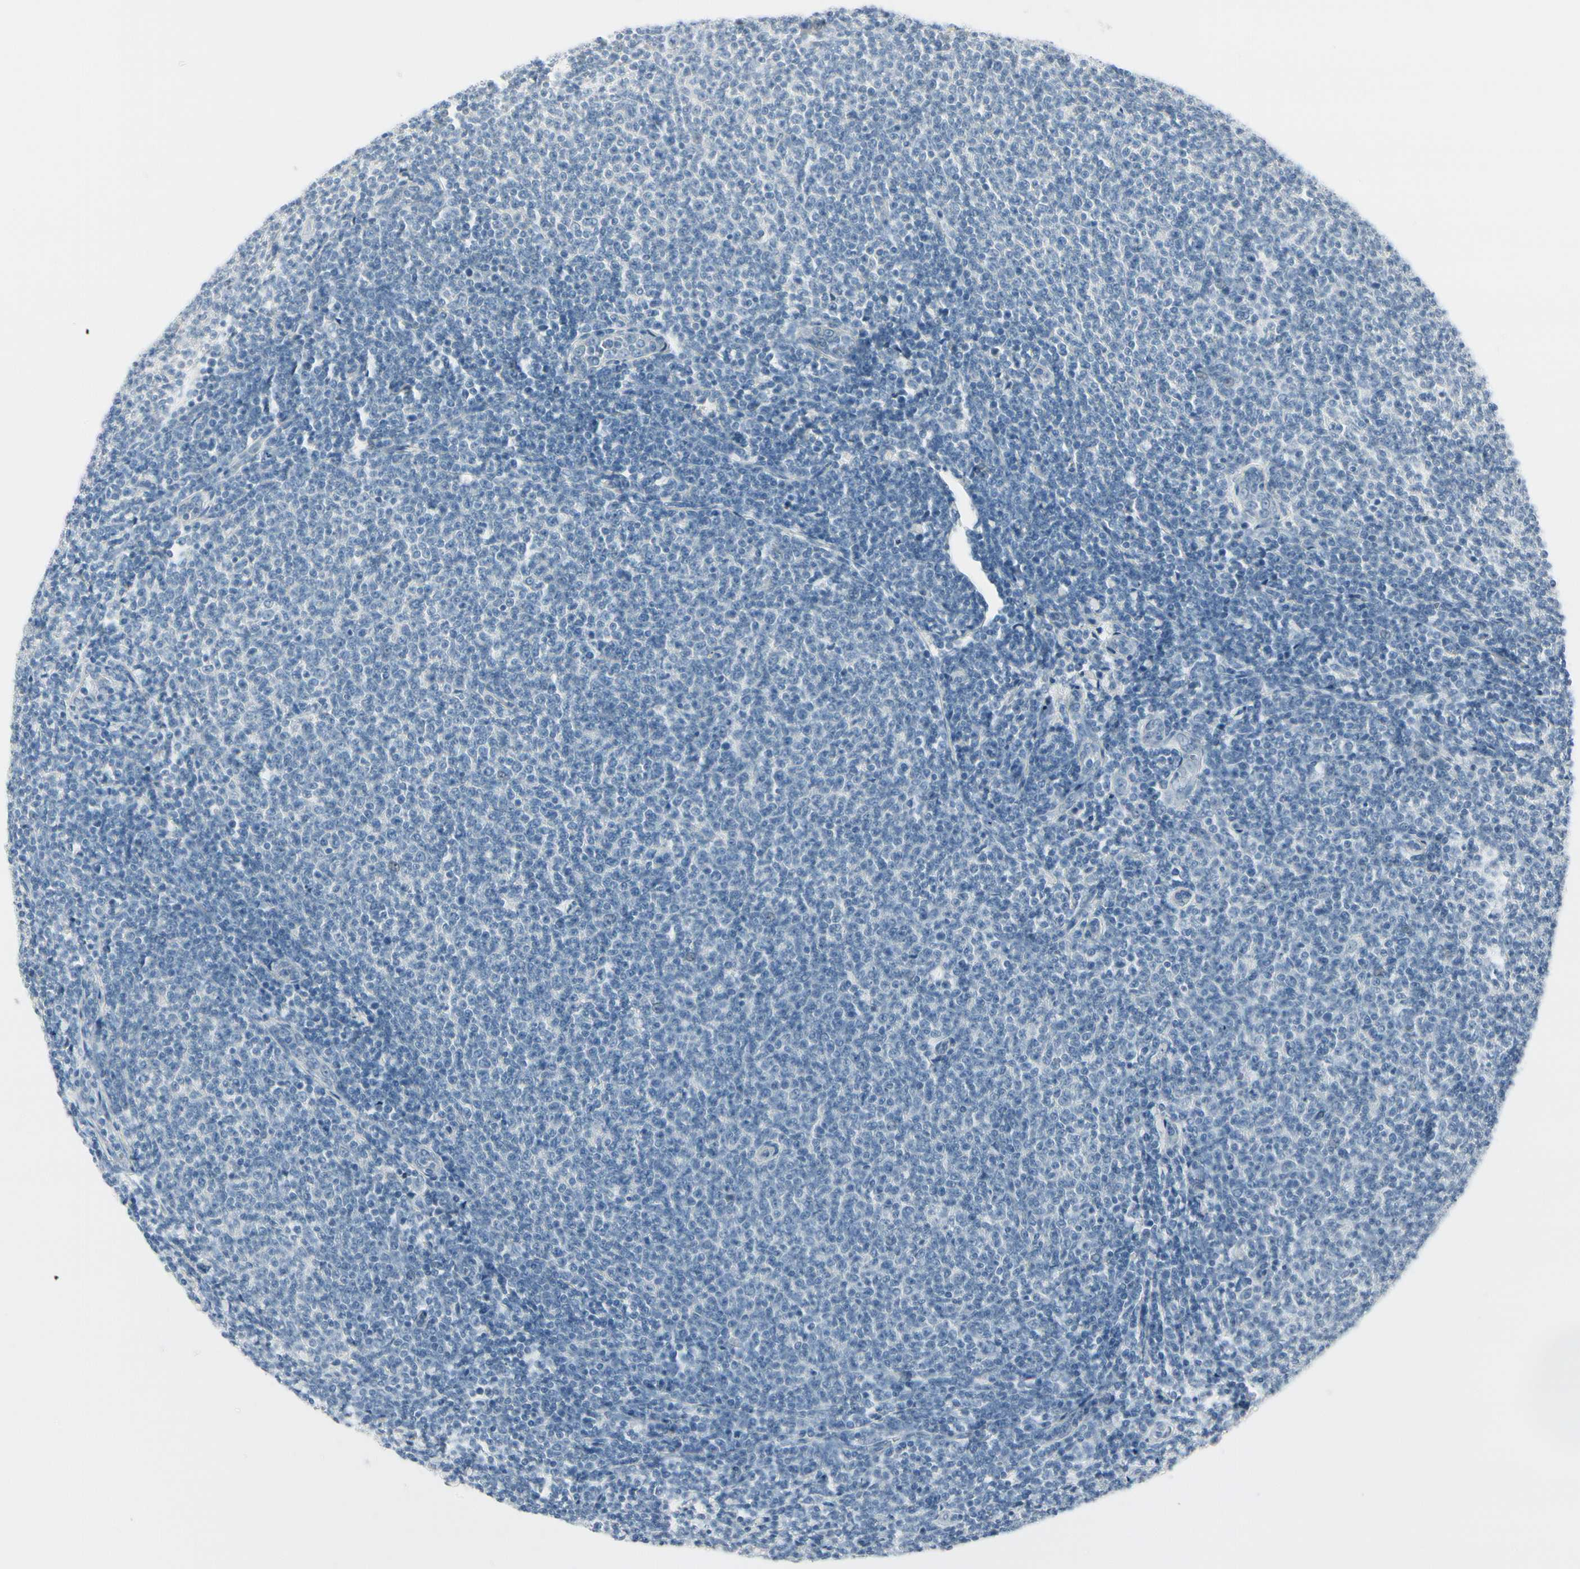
{"staining": {"intensity": "negative", "quantity": "none", "location": "none"}, "tissue": "lymphoma", "cell_type": "Tumor cells", "image_type": "cancer", "snomed": [{"axis": "morphology", "description": "Malignant lymphoma, non-Hodgkin's type, Low grade"}, {"axis": "topography", "description": "Lymph node"}], "caption": "Lymphoma stained for a protein using IHC demonstrates no positivity tumor cells.", "gene": "CDHR5", "patient": {"sex": "male", "age": 66}}